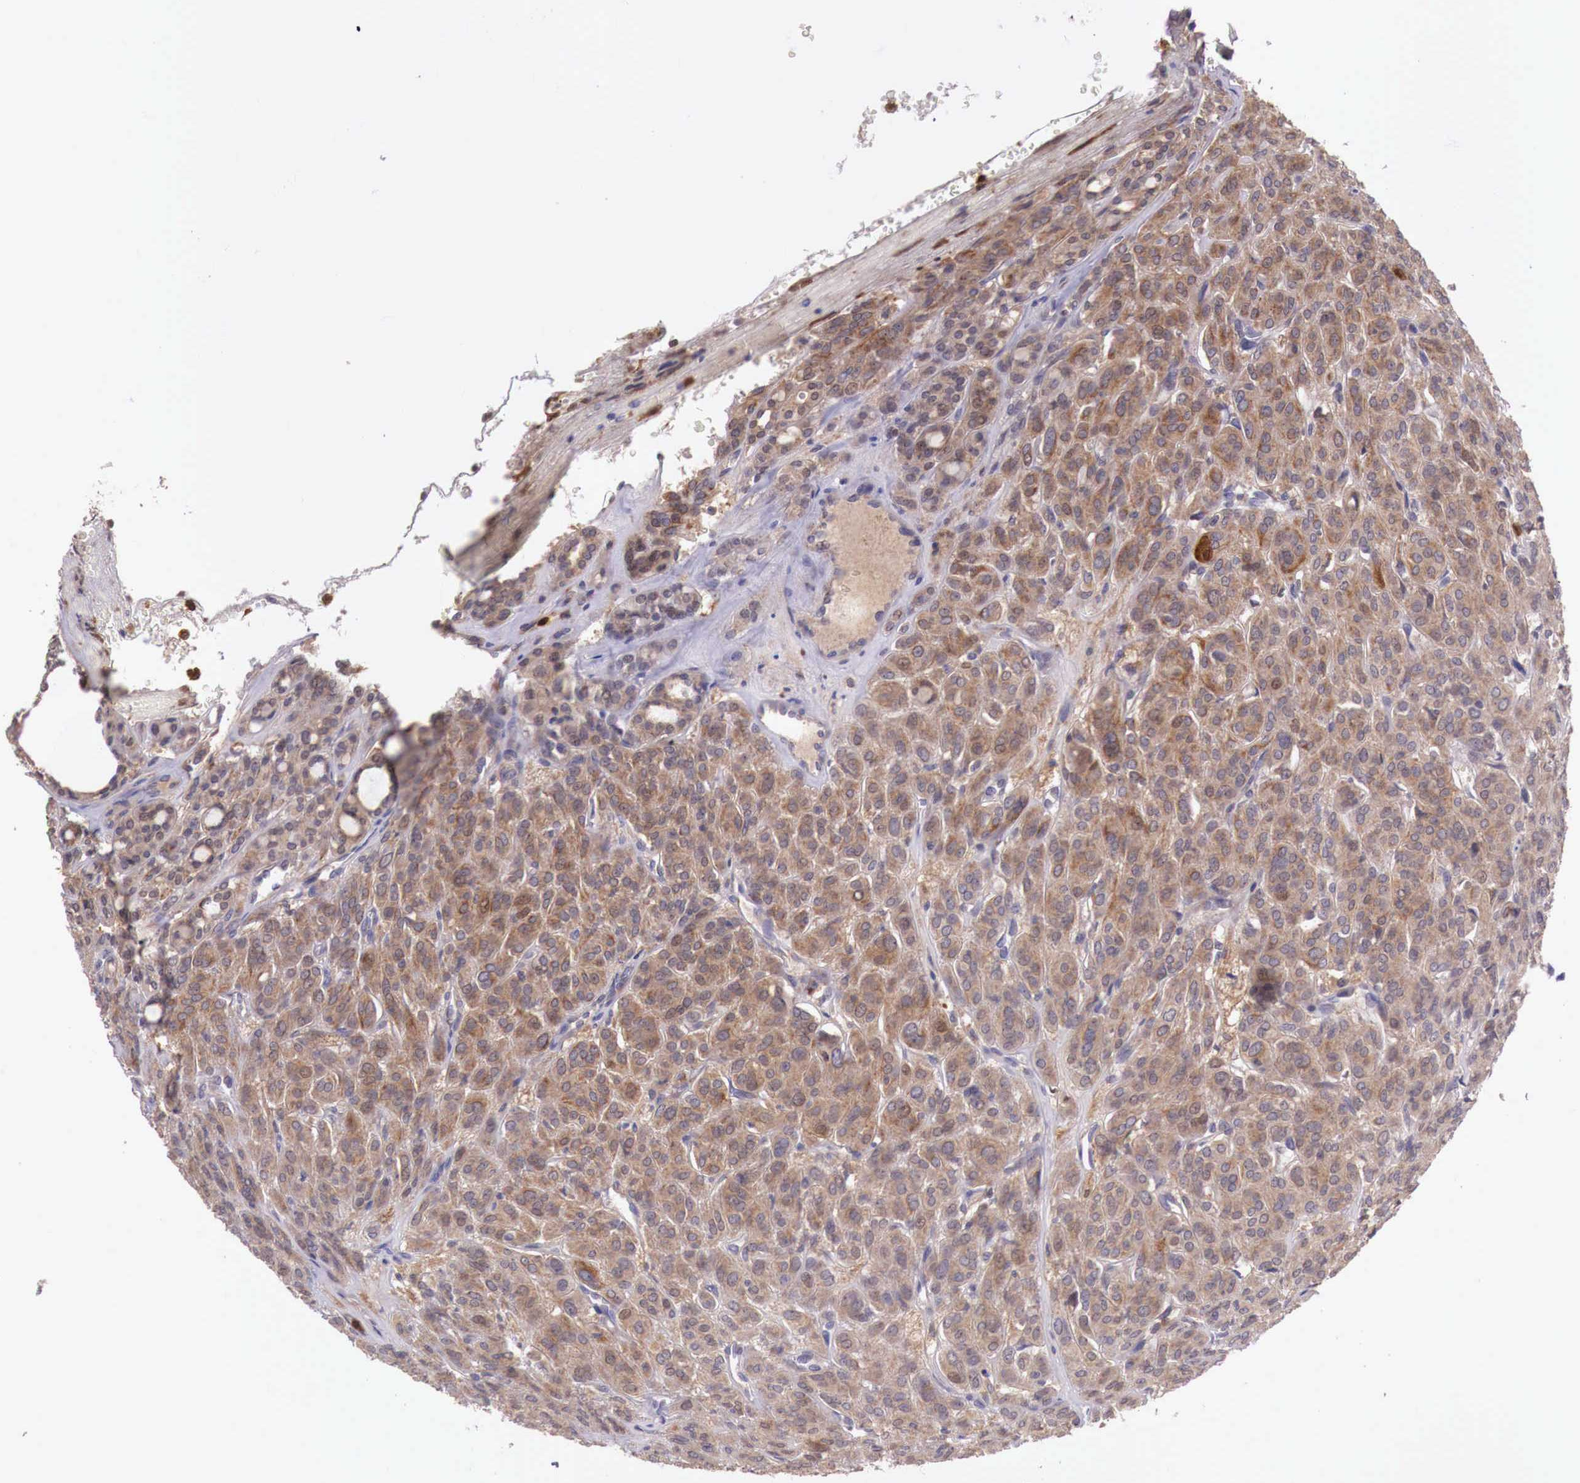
{"staining": {"intensity": "moderate", "quantity": ">75%", "location": "cytoplasmic/membranous"}, "tissue": "thyroid cancer", "cell_type": "Tumor cells", "image_type": "cancer", "snomed": [{"axis": "morphology", "description": "Follicular adenoma carcinoma, NOS"}, {"axis": "topography", "description": "Thyroid gland"}], "caption": "Immunohistochemistry (IHC) (DAB) staining of follicular adenoma carcinoma (thyroid) demonstrates moderate cytoplasmic/membranous protein positivity in approximately >75% of tumor cells.", "gene": "GAB2", "patient": {"sex": "female", "age": 71}}